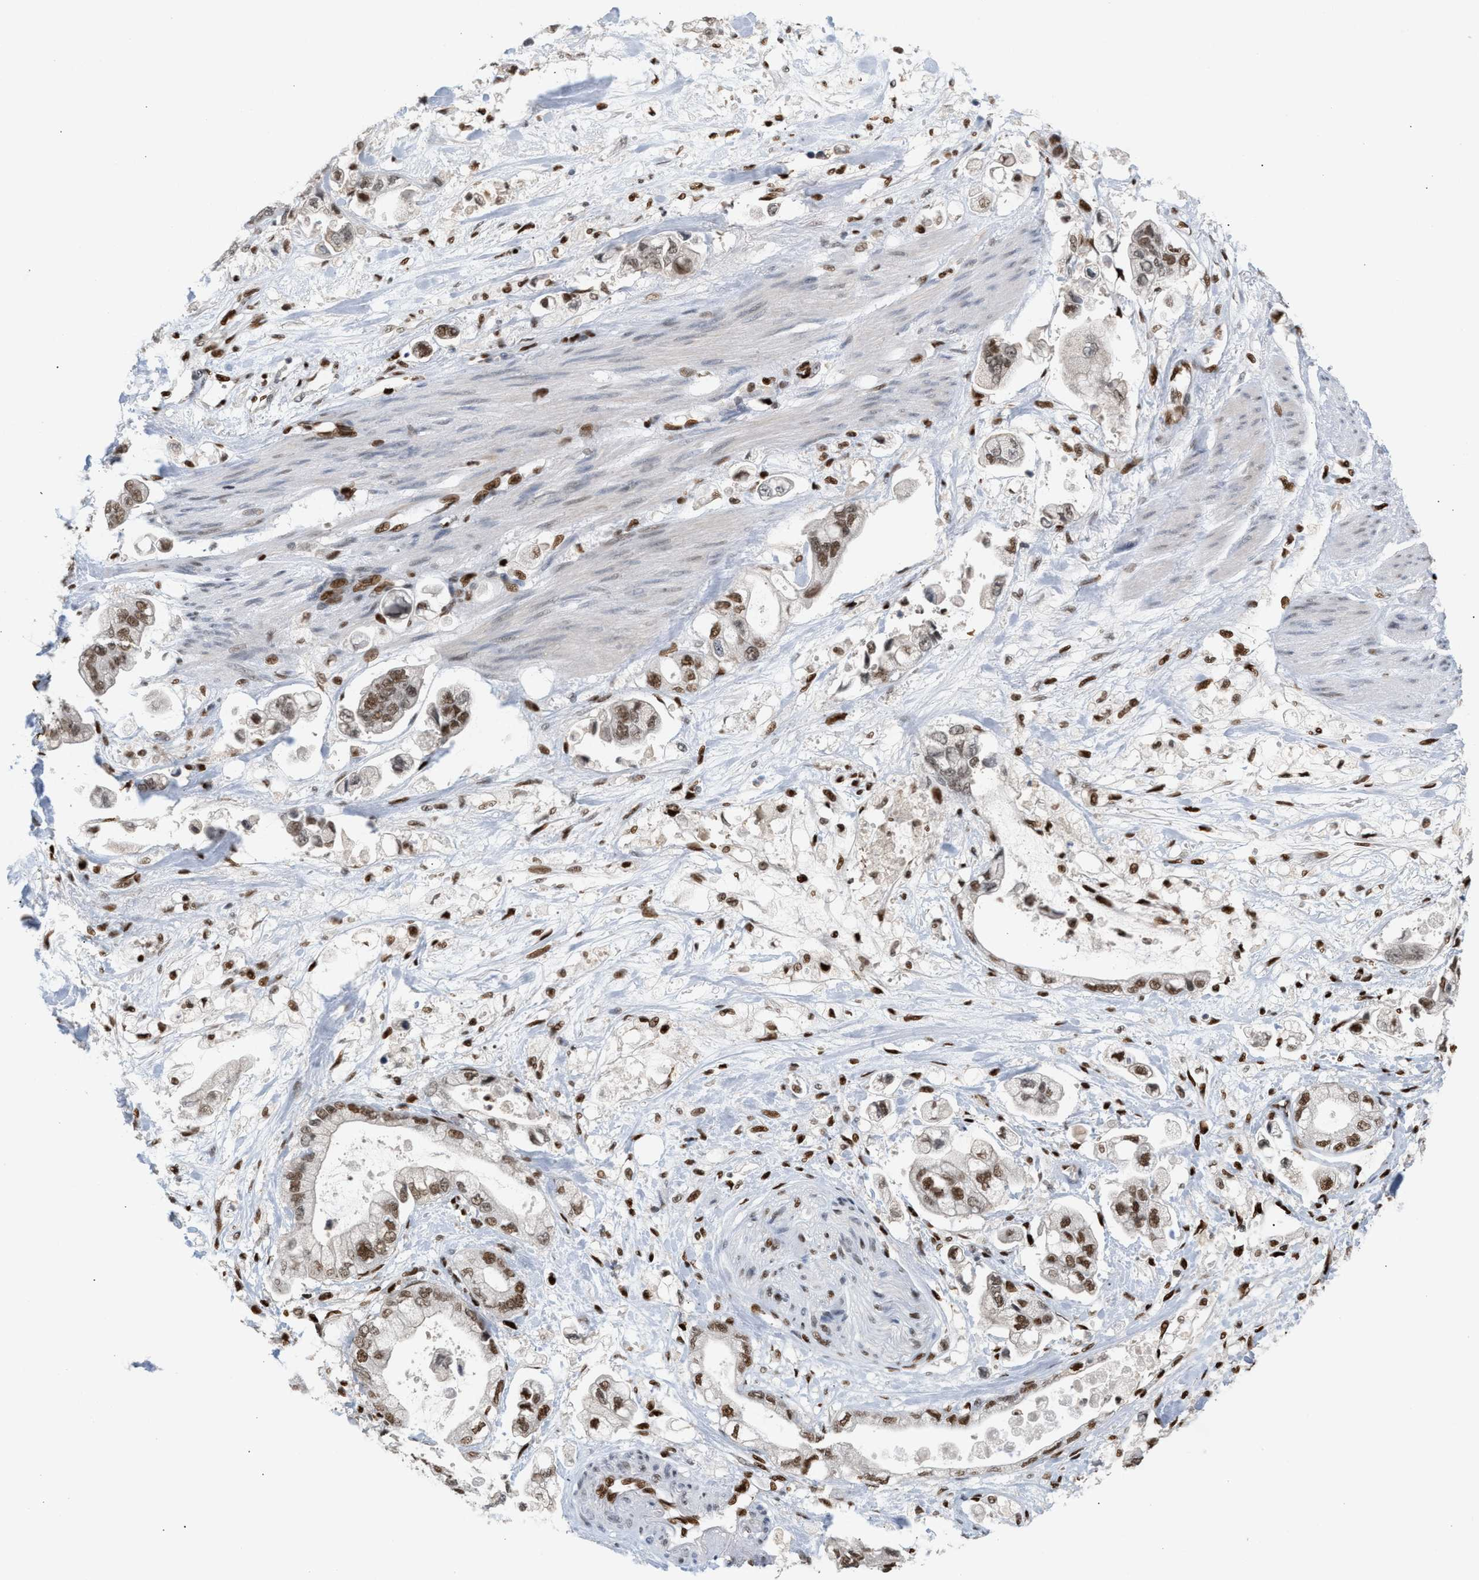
{"staining": {"intensity": "moderate", "quantity": ">75%", "location": "nuclear"}, "tissue": "stomach cancer", "cell_type": "Tumor cells", "image_type": "cancer", "snomed": [{"axis": "morphology", "description": "Normal tissue, NOS"}, {"axis": "morphology", "description": "Adenocarcinoma, NOS"}, {"axis": "topography", "description": "Stomach"}], "caption": "Stomach adenocarcinoma stained with a brown dye displays moderate nuclear positive expression in about >75% of tumor cells.", "gene": "RNASEK-C17orf49", "patient": {"sex": "male", "age": 62}}